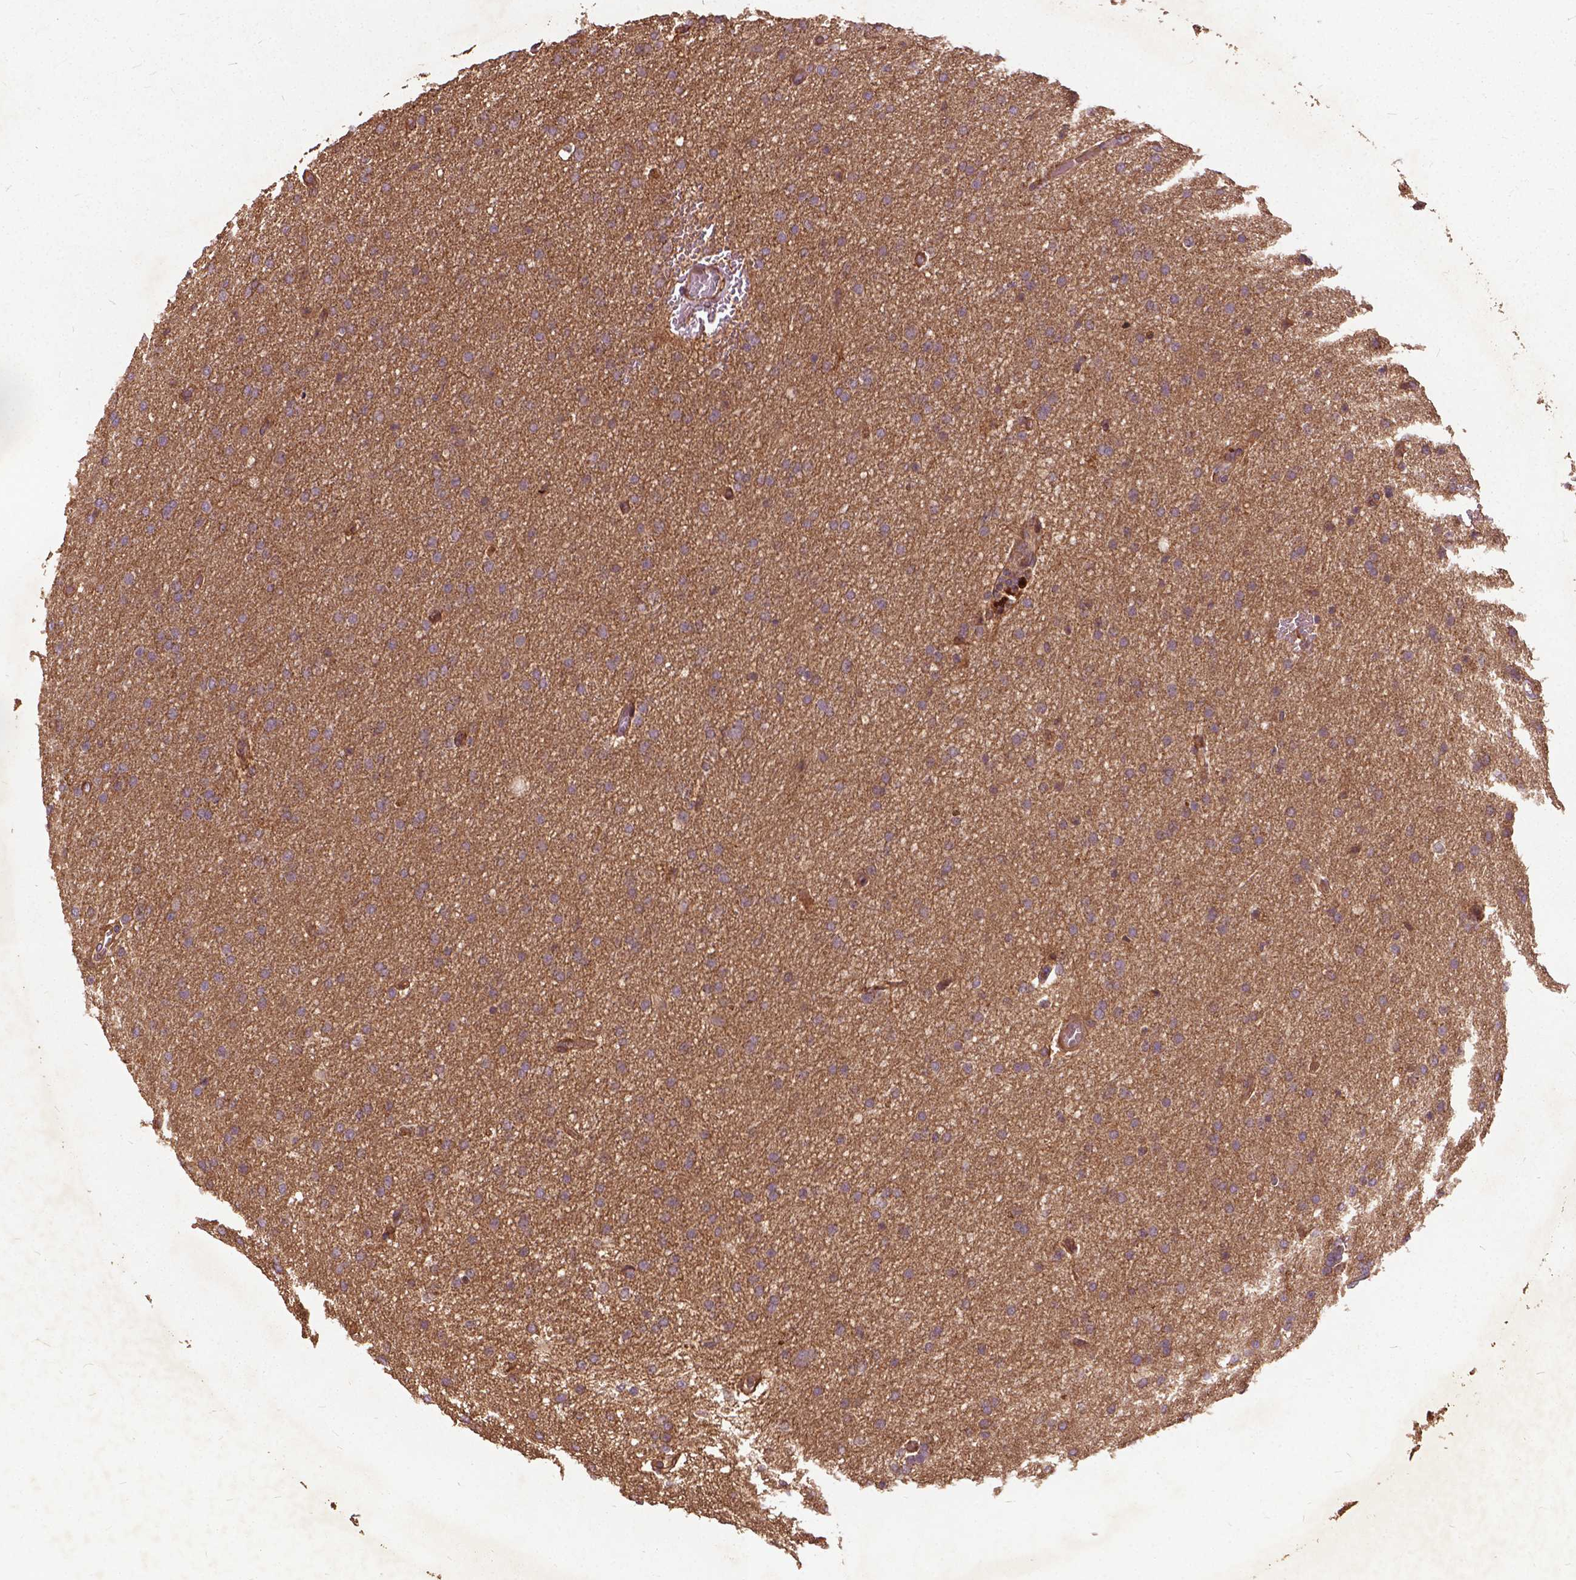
{"staining": {"intensity": "negative", "quantity": "none", "location": "none"}, "tissue": "glioma", "cell_type": "Tumor cells", "image_type": "cancer", "snomed": [{"axis": "morphology", "description": "Glioma, malignant, High grade"}, {"axis": "topography", "description": "Cerebral cortex"}], "caption": "Glioma was stained to show a protein in brown. There is no significant staining in tumor cells. (Stains: DAB (3,3'-diaminobenzidine) IHC with hematoxylin counter stain, Microscopy: brightfield microscopy at high magnification).", "gene": "UBXN2A", "patient": {"sex": "male", "age": 70}}